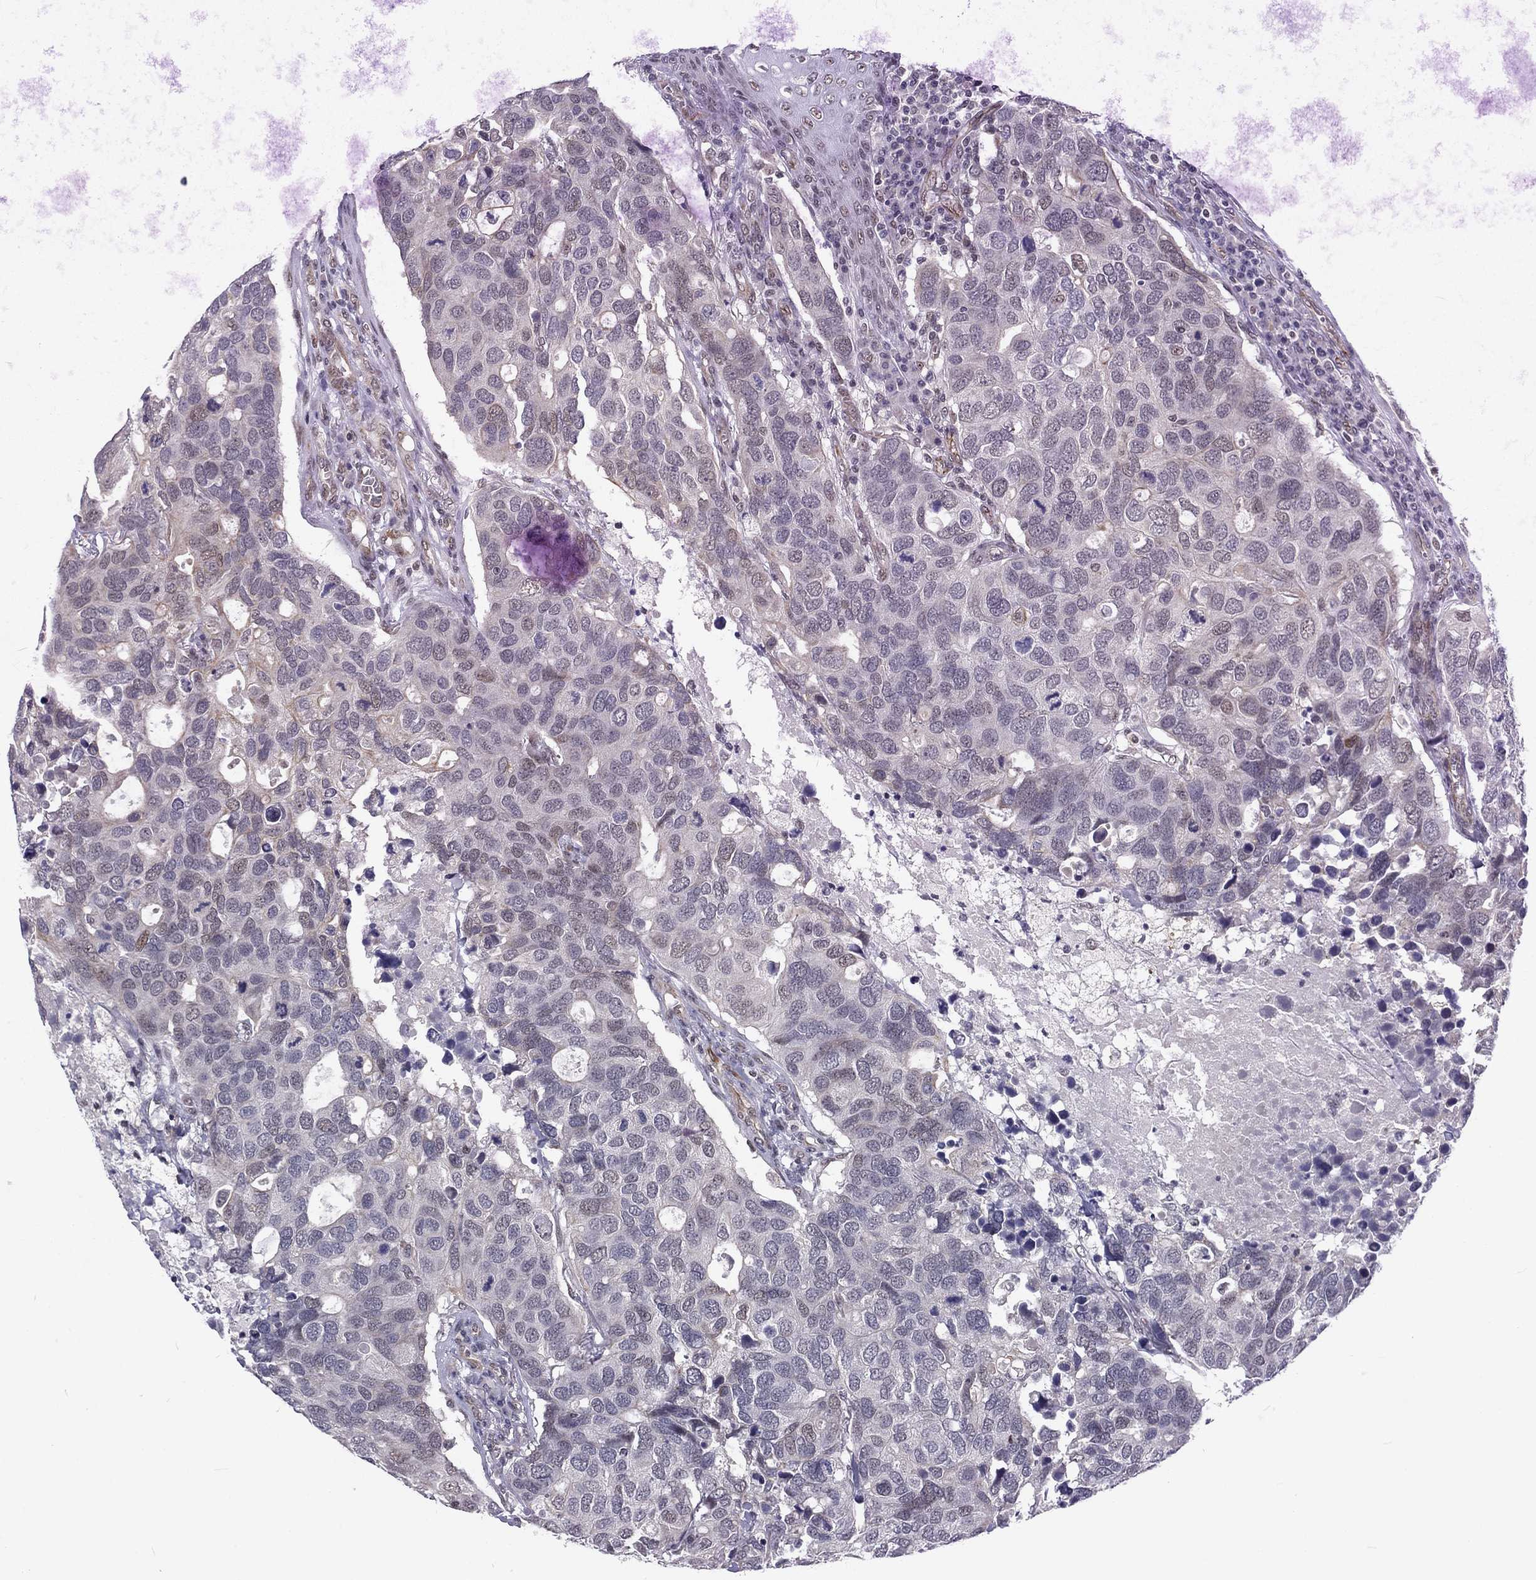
{"staining": {"intensity": "negative", "quantity": "none", "location": "none"}, "tissue": "breast cancer", "cell_type": "Tumor cells", "image_type": "cancer", "snomed": [{"axis": "morphology", "description": "Duct carcinoma"}, {"axis": "topography", "description": "Breast"}], "caption": "Tumor cells are negative for brown protein staining in breast cancer (invasive ductal carcinoma).", "gene": "ZBED1", "patient": {"sex": "female", "age": 83}}